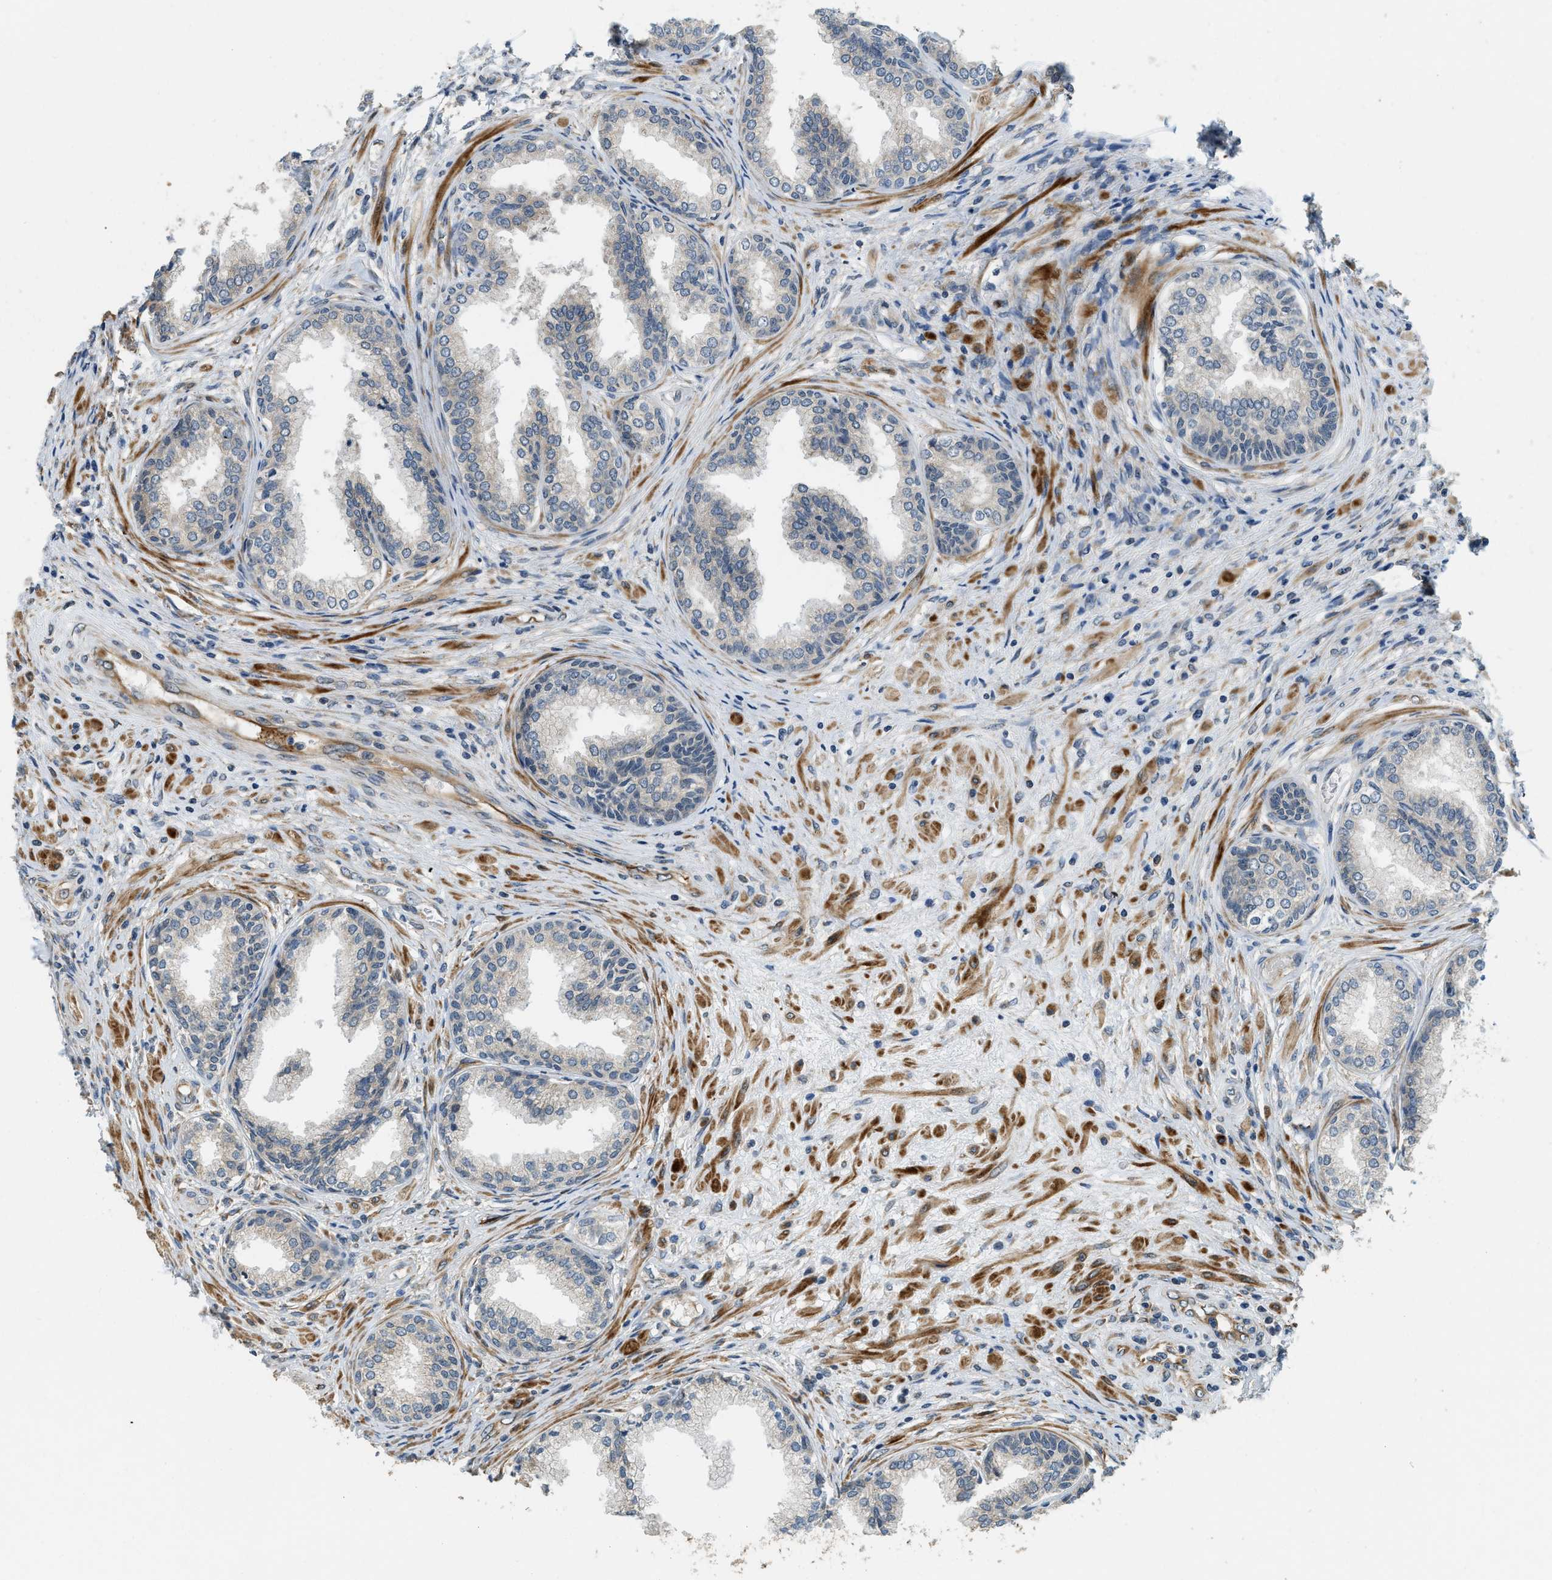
{"staining": {"intensity": "weak", "quantity": "25%-75%", "location": "cytoplasmic/membranous"}, "tissue": "prostate", "cell_type": "Glandular cells", "image_type": "normal", "snomed": [{"axis": "morphology", "description": "Normal tissue, NOS"}, {"axis": "topography", "description": "Prostate"}], "caption": "Prostate stained with DAB (3,3'-diaminobenzidine) immunohistochemistry exhibits low levels of weak cytoplasmic/membranous positivity in approximately 25%-75% of glandular cells.", "gene": "ALOX12", "patient": {"sex": "male", "age": 76}}